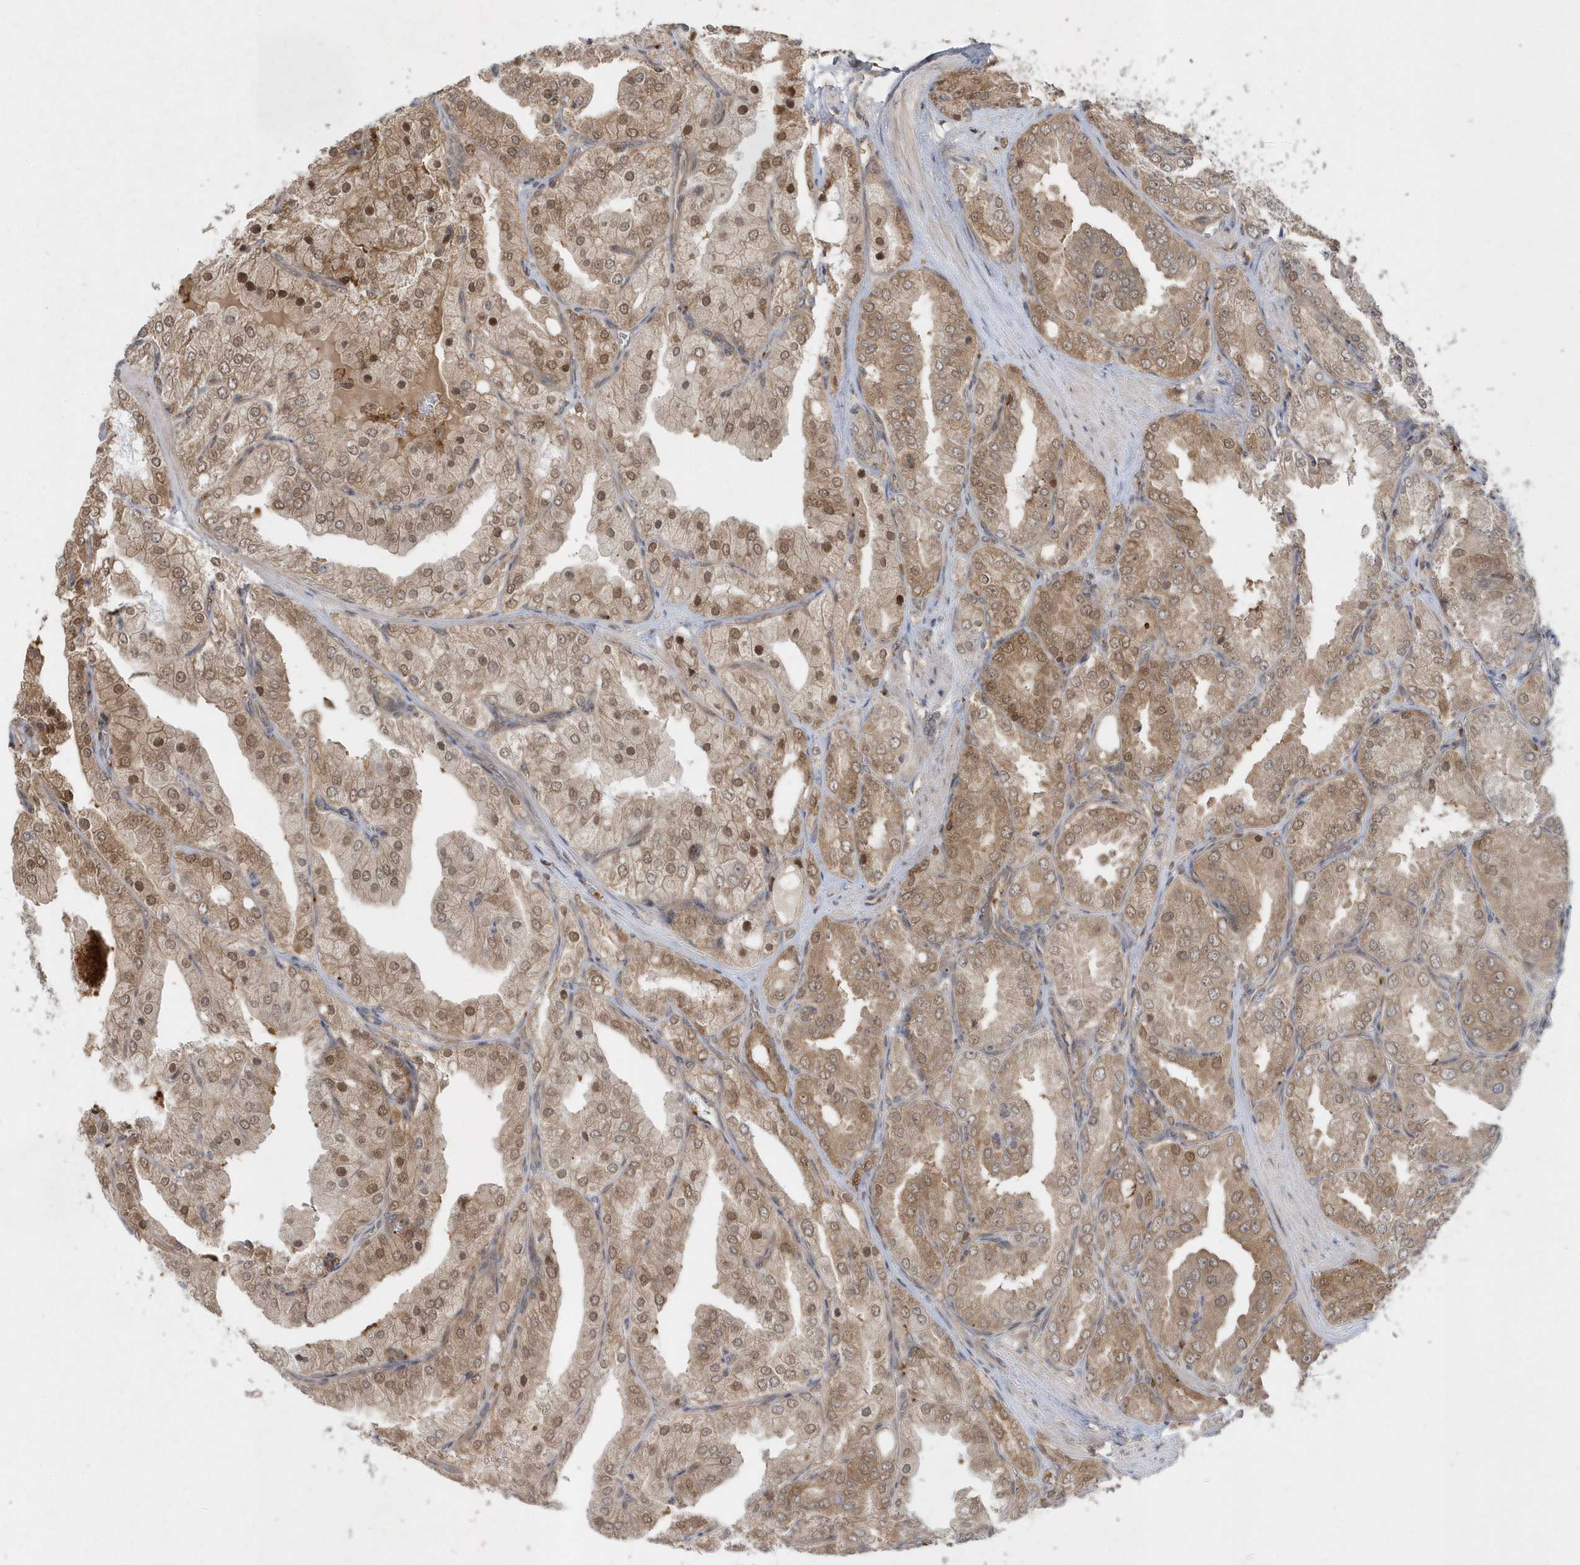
{"staining": {"intensity": "moderate", "quantity": ">75%", "location": "cytoplasmic/membranous,nuclear"}, "tissue": "prostate cancer", "cell_type": "Tumor cells", "image_type": "cancer", "snomed": [{"axis": "morphology", "description": "Adenocarcinoma, High grade"}, {"axis": "topography", "description": "Prostate"}], "caption": "Protein expression by IHC reveals moderate cytoplasmic/membranous and nuclear staining in approximately >75% of tumor cells in adenocarcinoma (high-grade) (prostate).", "gene": "ACYP1", "patient": {"sex": "male", "age": 50}}